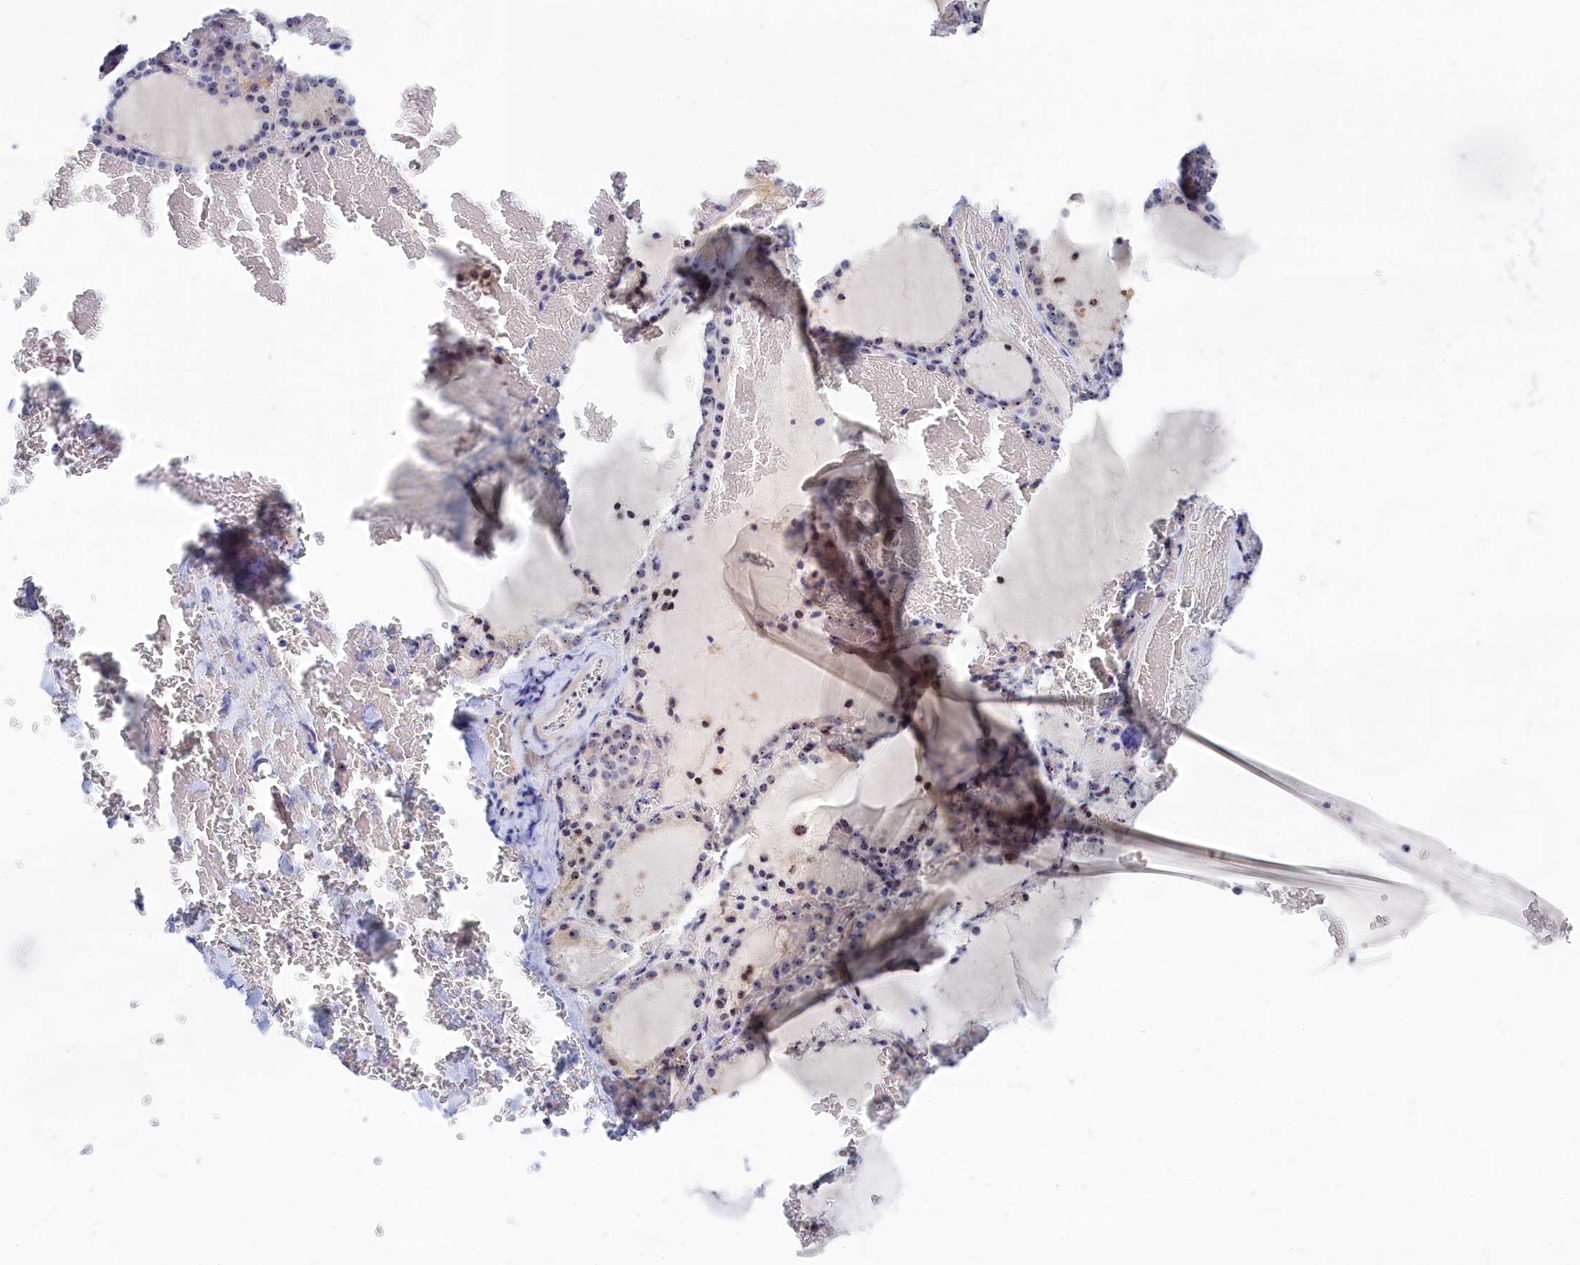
{"staining": {"intensity": "moderate", "quantity": "25%-75%", "location": "nuclear"}, "tissue": "thyroid gland", "cell_type": "Glandular cells", "image_type": "normal", "snomed": [{"axis": "morphology", "description": "Normal tissue, NOS"}, {"axis": "topography", "description": "Thyroid gland"}], "caption": "Moderate nuclear positivity is present in about 25%-75% of glandular cells in normal thyroid gland.", "gene": "RSL1D1", "patient": {"sex": "female", "age": 39}}